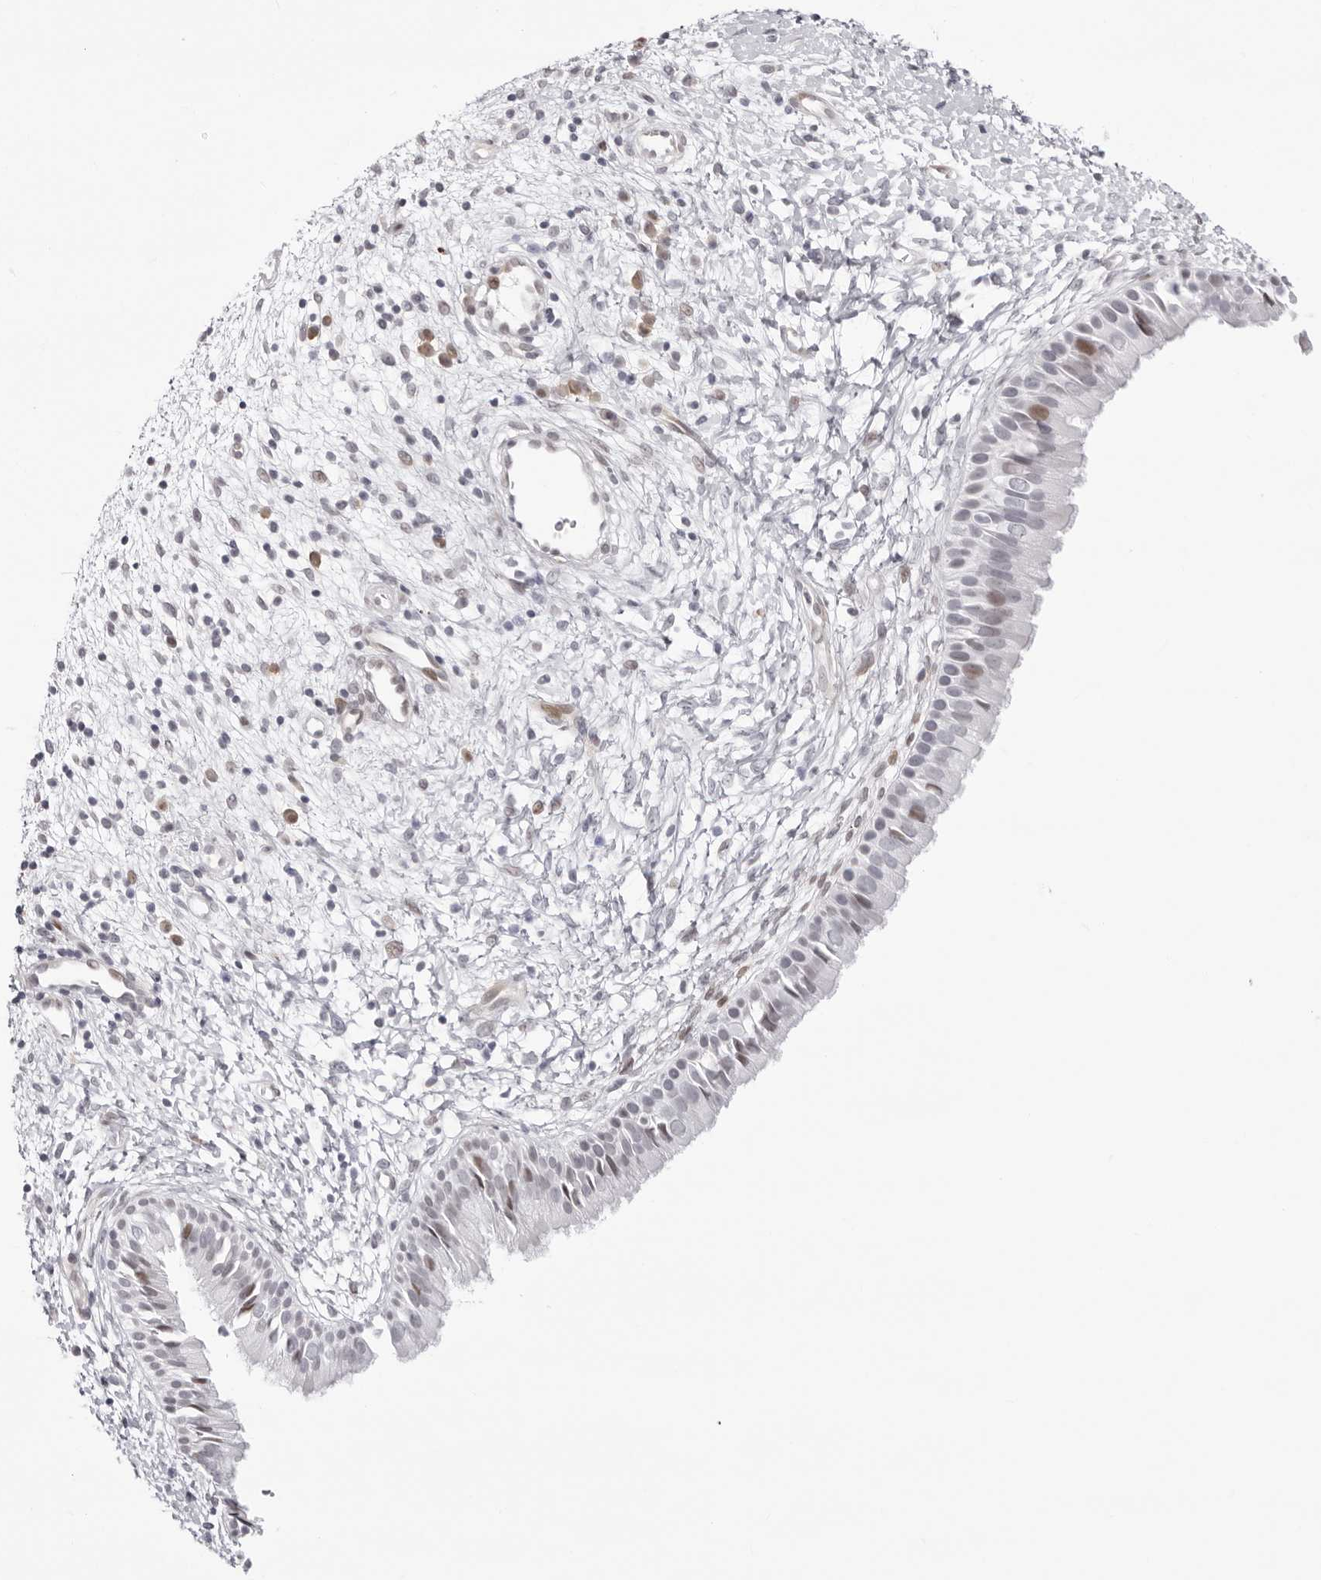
{"staining": {"intensity": "moderate", "quantity": "<25%", "location": "nuclear"}, "tissue": "nasopharynx", "cell_type": "Respiratory epithelial cells", "image_type": "normal", "snomed": [{"axis": "morphology", "description": "Normal tissue, NOS"}, {"axis": "topography", "description": "Nasopharynx"}], "caption": "IHC (DAB (3,3'-diaminobenzidine)) staining of unremarkable nasopharynx reveals moderate nuclear protein staining in approximately <25% of respiratory epithelial cells. IHC stains the protein of interest in brown and the nuclei are stained blue.", "gene": "NTPCR", "patient": {"sex": "male", "age": 22}}